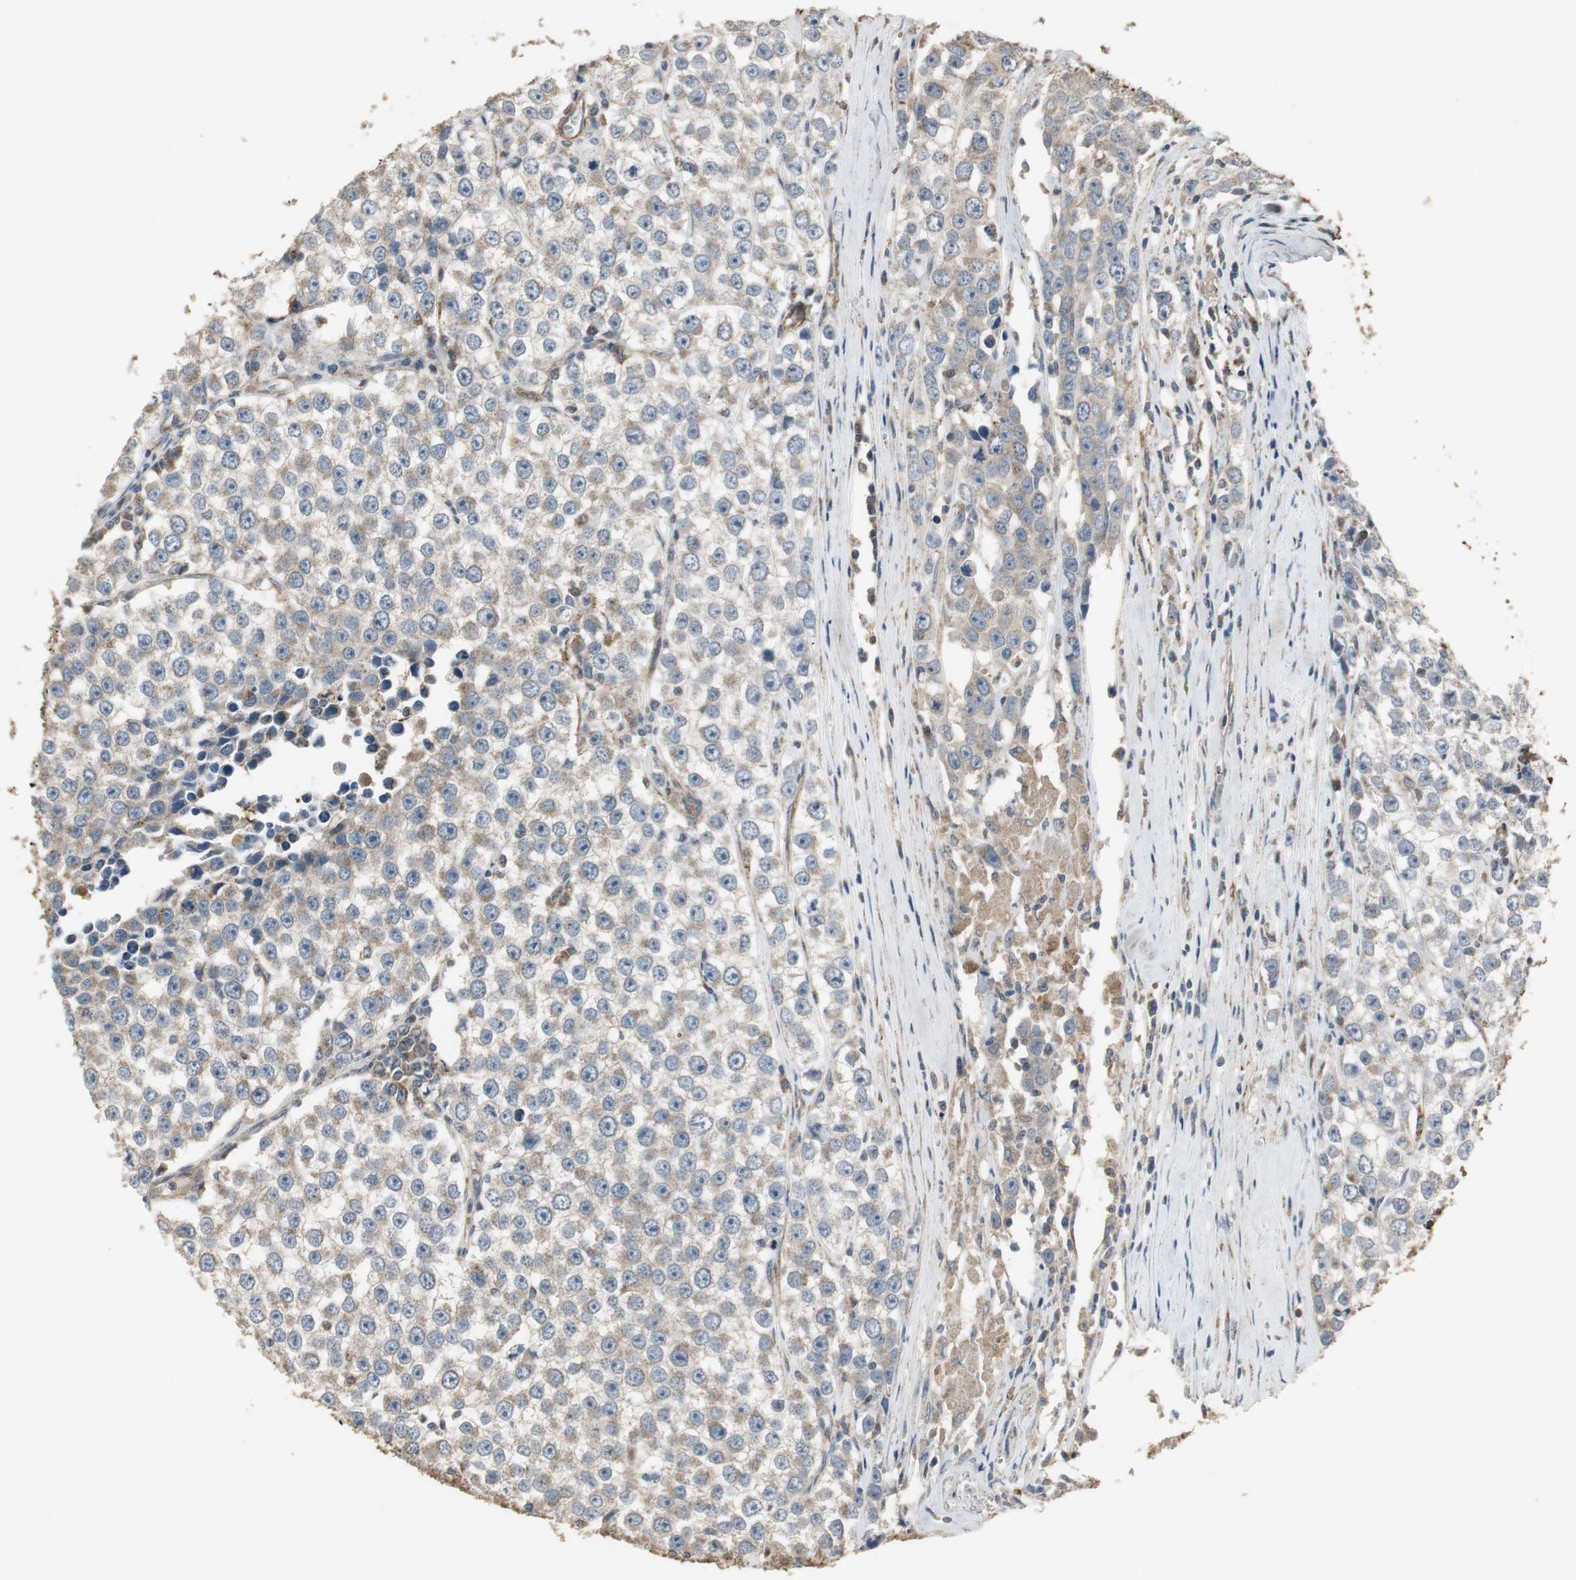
{"staining": {"intensity": "weak", "quantity": ">75%", "location": "cytoplasmic/membranous"}, "tissue": "testis cancer", "cell_type": "Tumor cells", "image_type": "cancer", "snomed": [{"axis": "morphology", "description": "Seminoma, NOS"}, {"axis": "morphology", "description": "Carcinoma, Embryonal, NOS"}, {"axis": "topography", "description": "Testis"}], "caption": "High-power microscopy captured an immunohistochemistry photomicrograph of testis cancer (seminoma), revealing weak cytoplasmic/membranous staining in about >75% of tumor cells.", "gene": "JTB", "patient": {"sex": "male", "age": 52}}